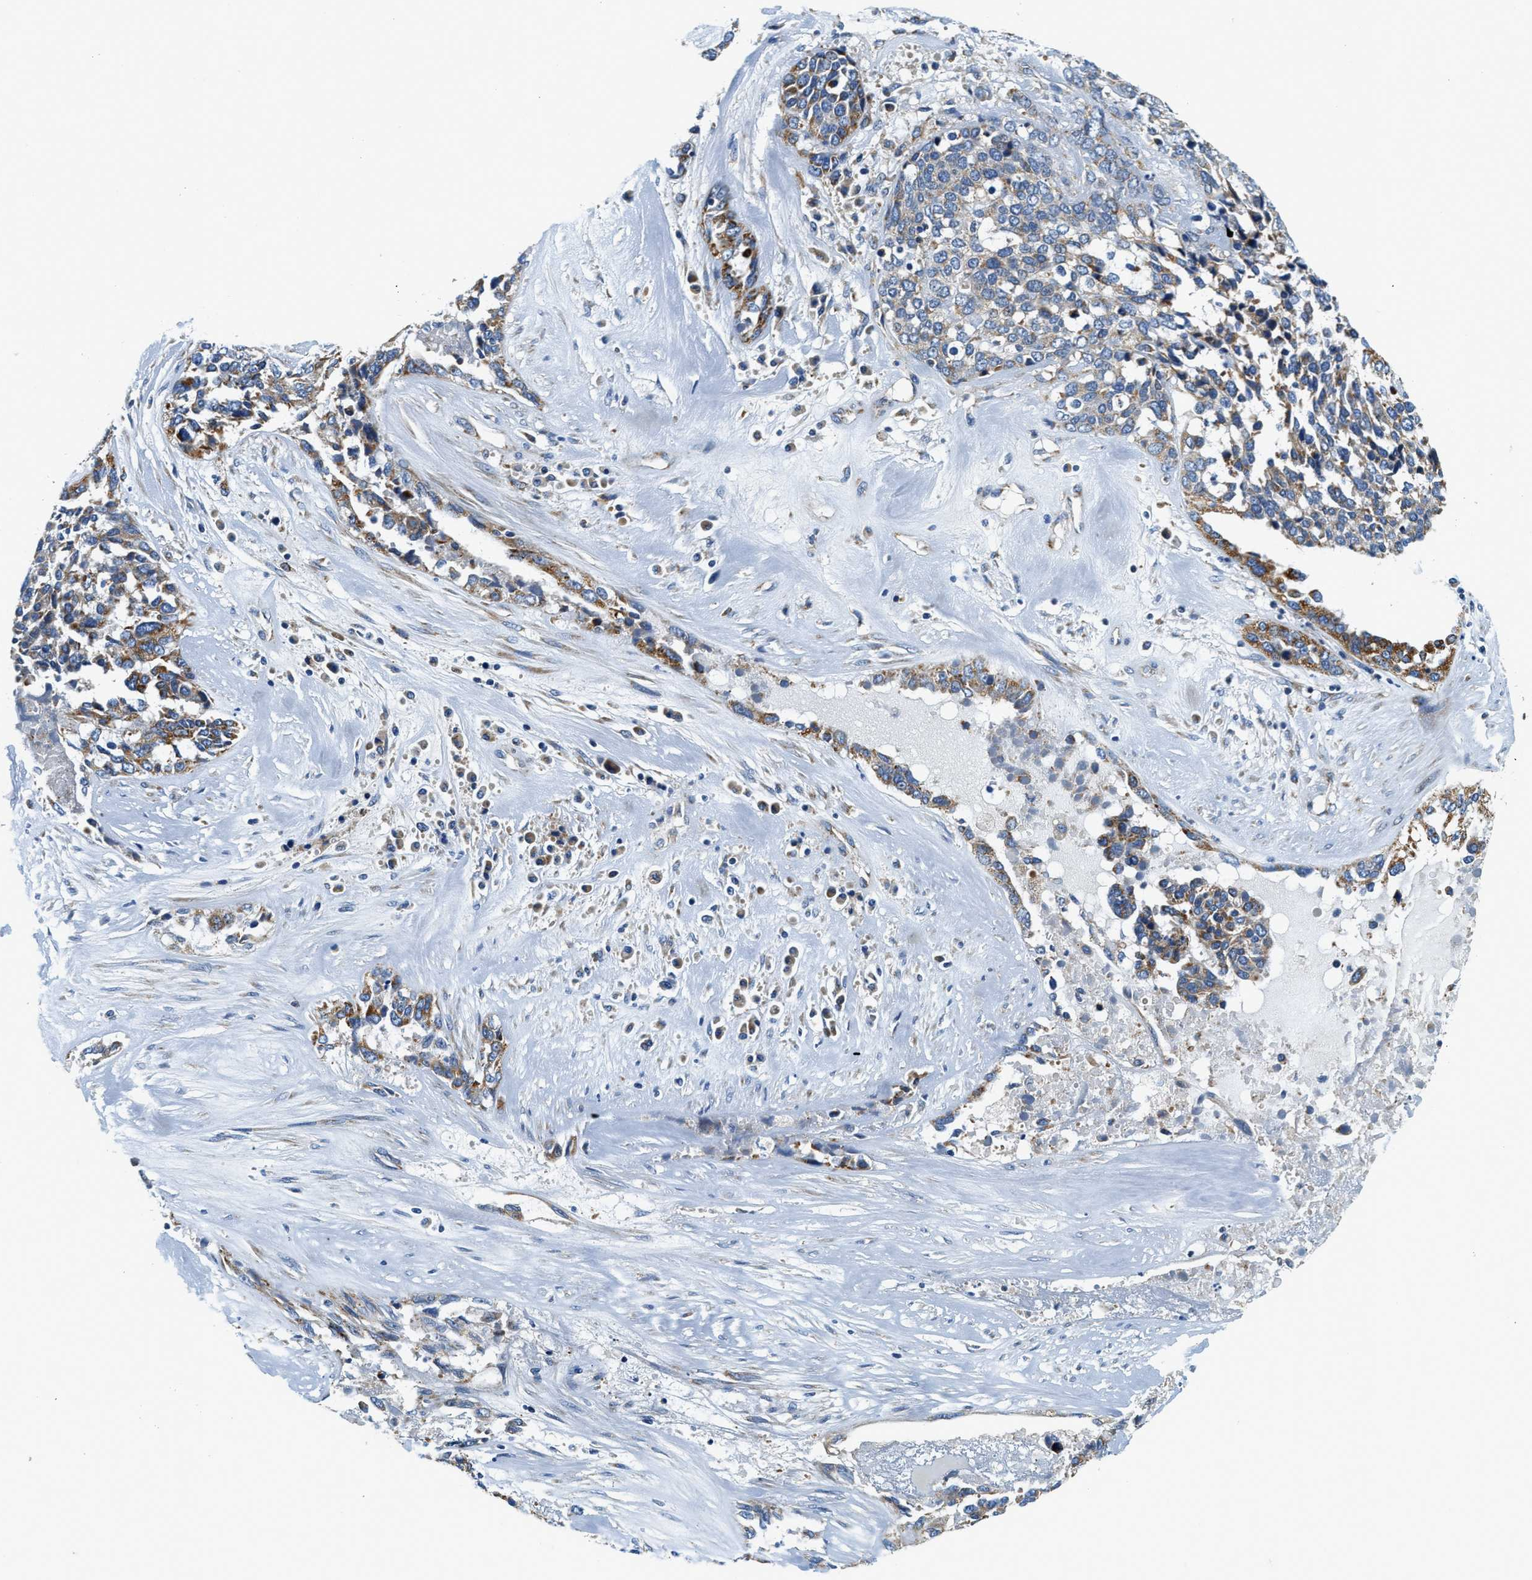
{"staining": {"intensity": "moderate", "quantity": ">75%", "location": "cytoplasmic/membranous"}, "tissue": "ovarian cancer", "cell_type": "Tumor cells", "image_type": "cancer", "snomed": [{"axis": "morphology", "description": "Cystadenocarcinoma, serous, NOS"}, {"axis": "topography", "description": "Ovary"}], "caption": "Tumor cells show medium levels of moderate cytoplasmic/membranous positivity in about >75% of cells in ovarian cancer. (IHC, brightfield microscopy, high magnification).", "gene": "SAMD4B", "patient": {"sex": "female", "age": 44}}